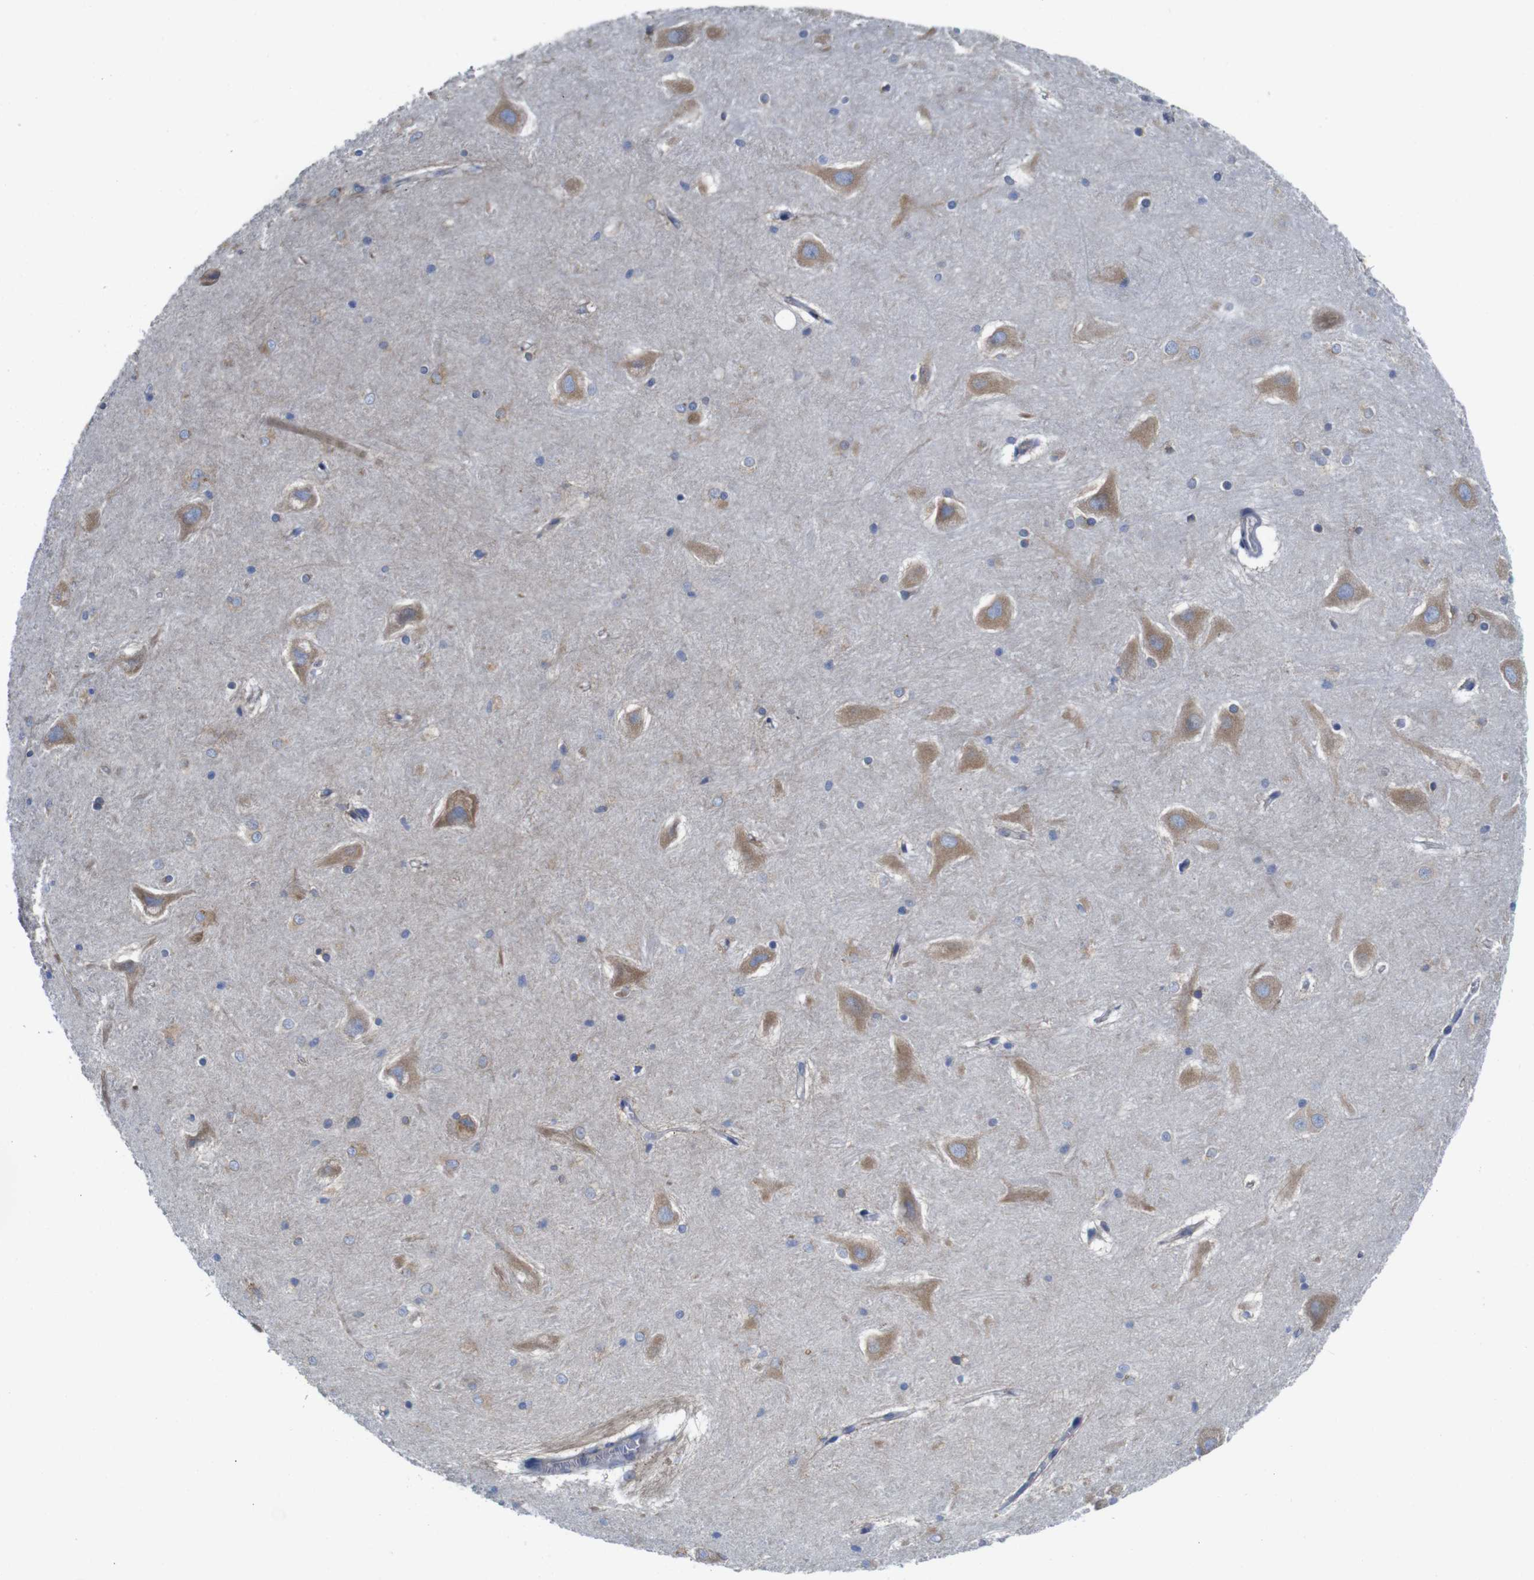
{"staining": {"intensity": "moderate", "quantity": "<25%", "location": "cytoplasmic/membranous"}, "tissue": "hippocampus", "cell_type": "Glial cells", "image_type": "normal", "snomed": [{"axis": "morphology", "description": "Normal tissue, NOS"}, {"axis": "topography", "description": "Hippocampus"}], "caption": "Immunohistochemical staining of benign hippocampus displays low levels of moderate cytoplasmic/membranous expression in approximately <25% of glial cells. Nuclei are stained in blue.", "gene": "CLCC1", "patient": {"sex": "male", "age": 45}}